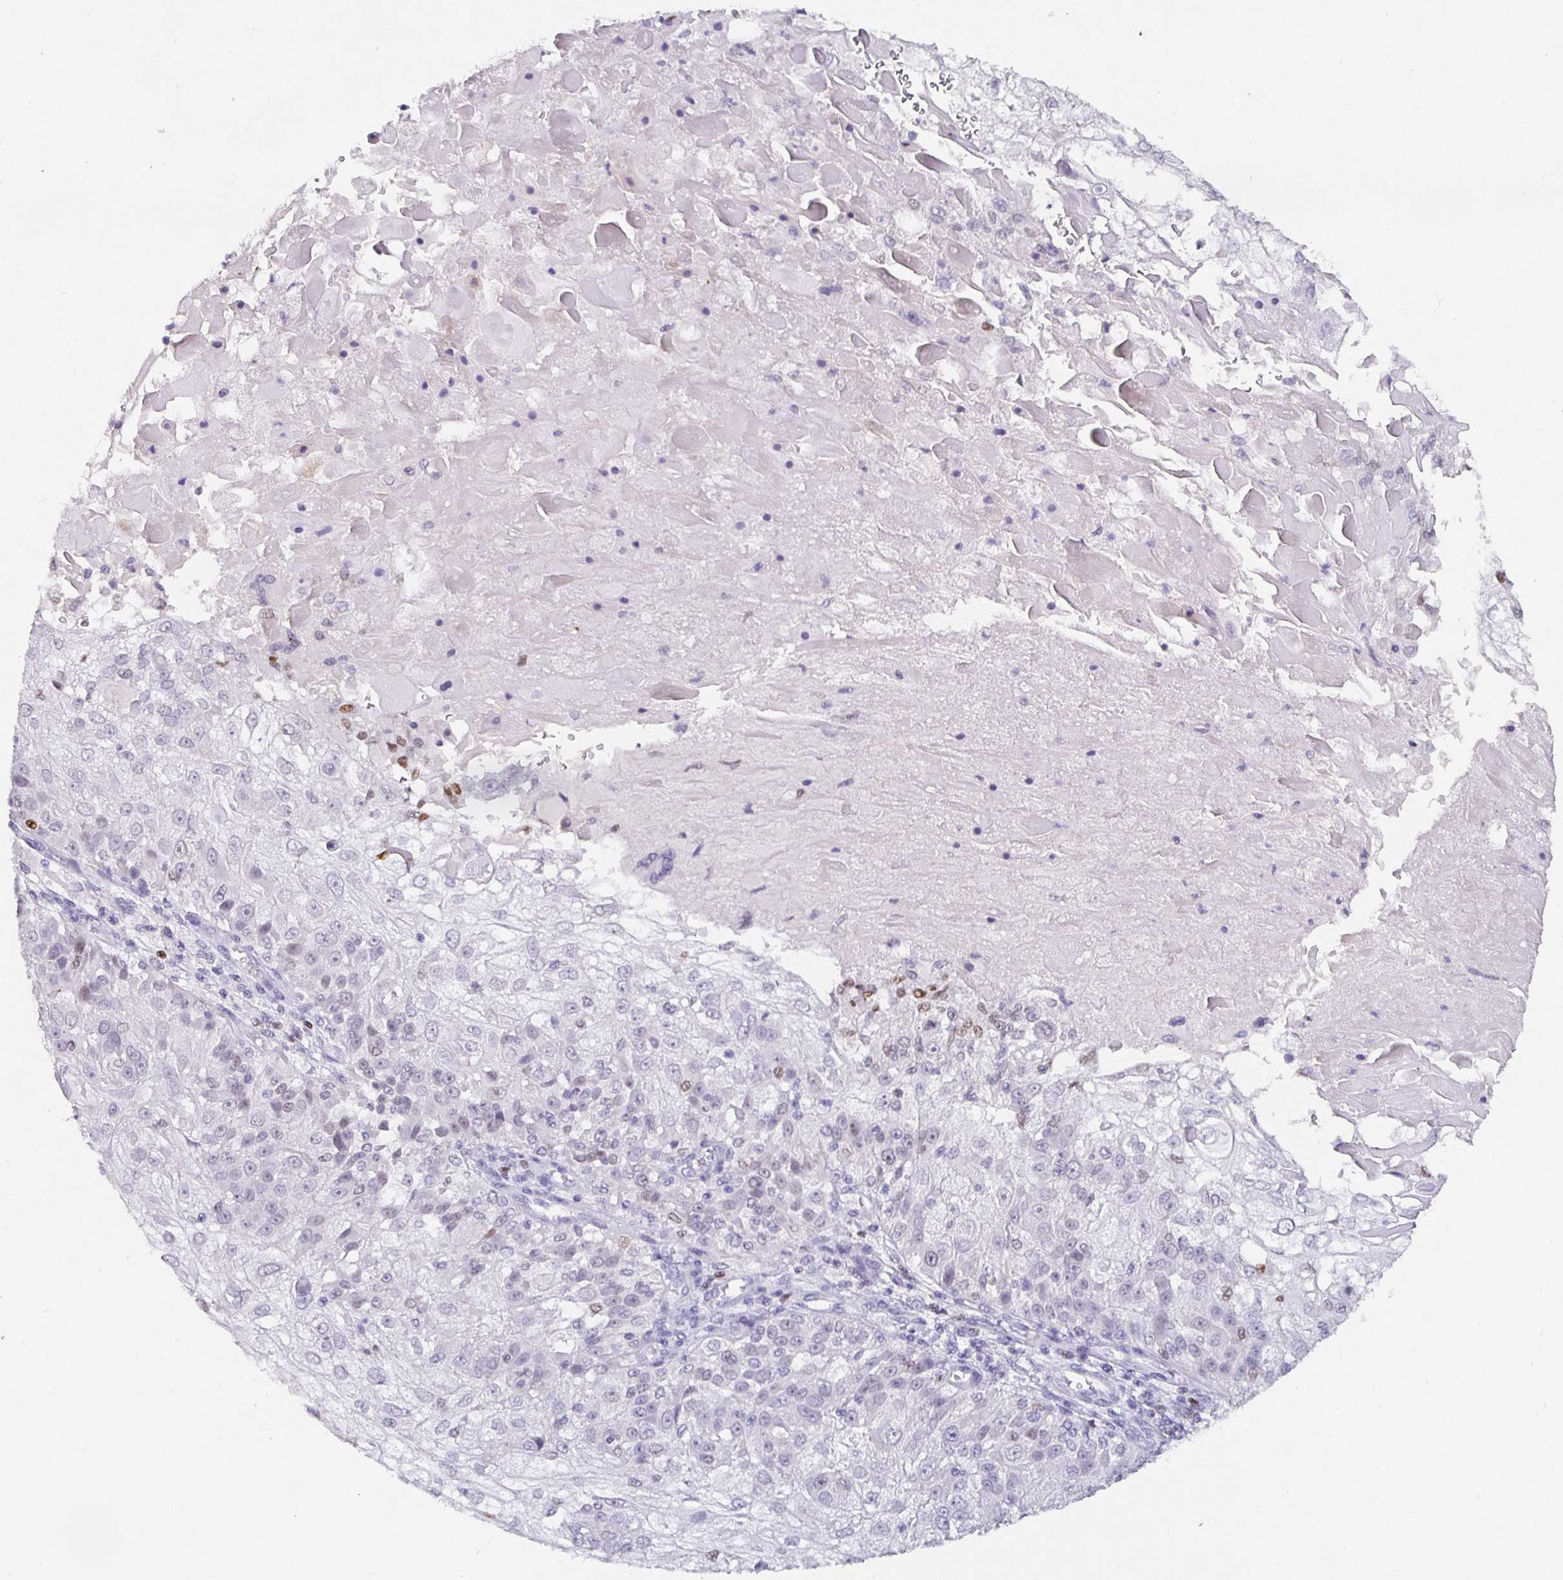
{"staining": {"intensity": "negative", "quantity": "none", "location": "none"}, "tissue": "skin cancer", "cell_type": "Tumor cells", "image_type": "cancer", "snomed": [{"axis": "morphology", "description": "Normal tissue, NOS"}, {"axis": "morphology", "description": "Squamous cell carcinoma, NOS"}, {"axis": "topography", "description": "Skin"}], "caption": "The immunohistochemistry (IHC) histopathology image has no significant expression in tumor cells of squamous cell carcinoma (skin) tissue. The staining is performed using DAB (3,3'-diaminobenzidine) brown chromogen with nuclei counter-stained in using hematoxylin.", "gene": "SATB1", "patient": {"sex": "female", "age": 83}}